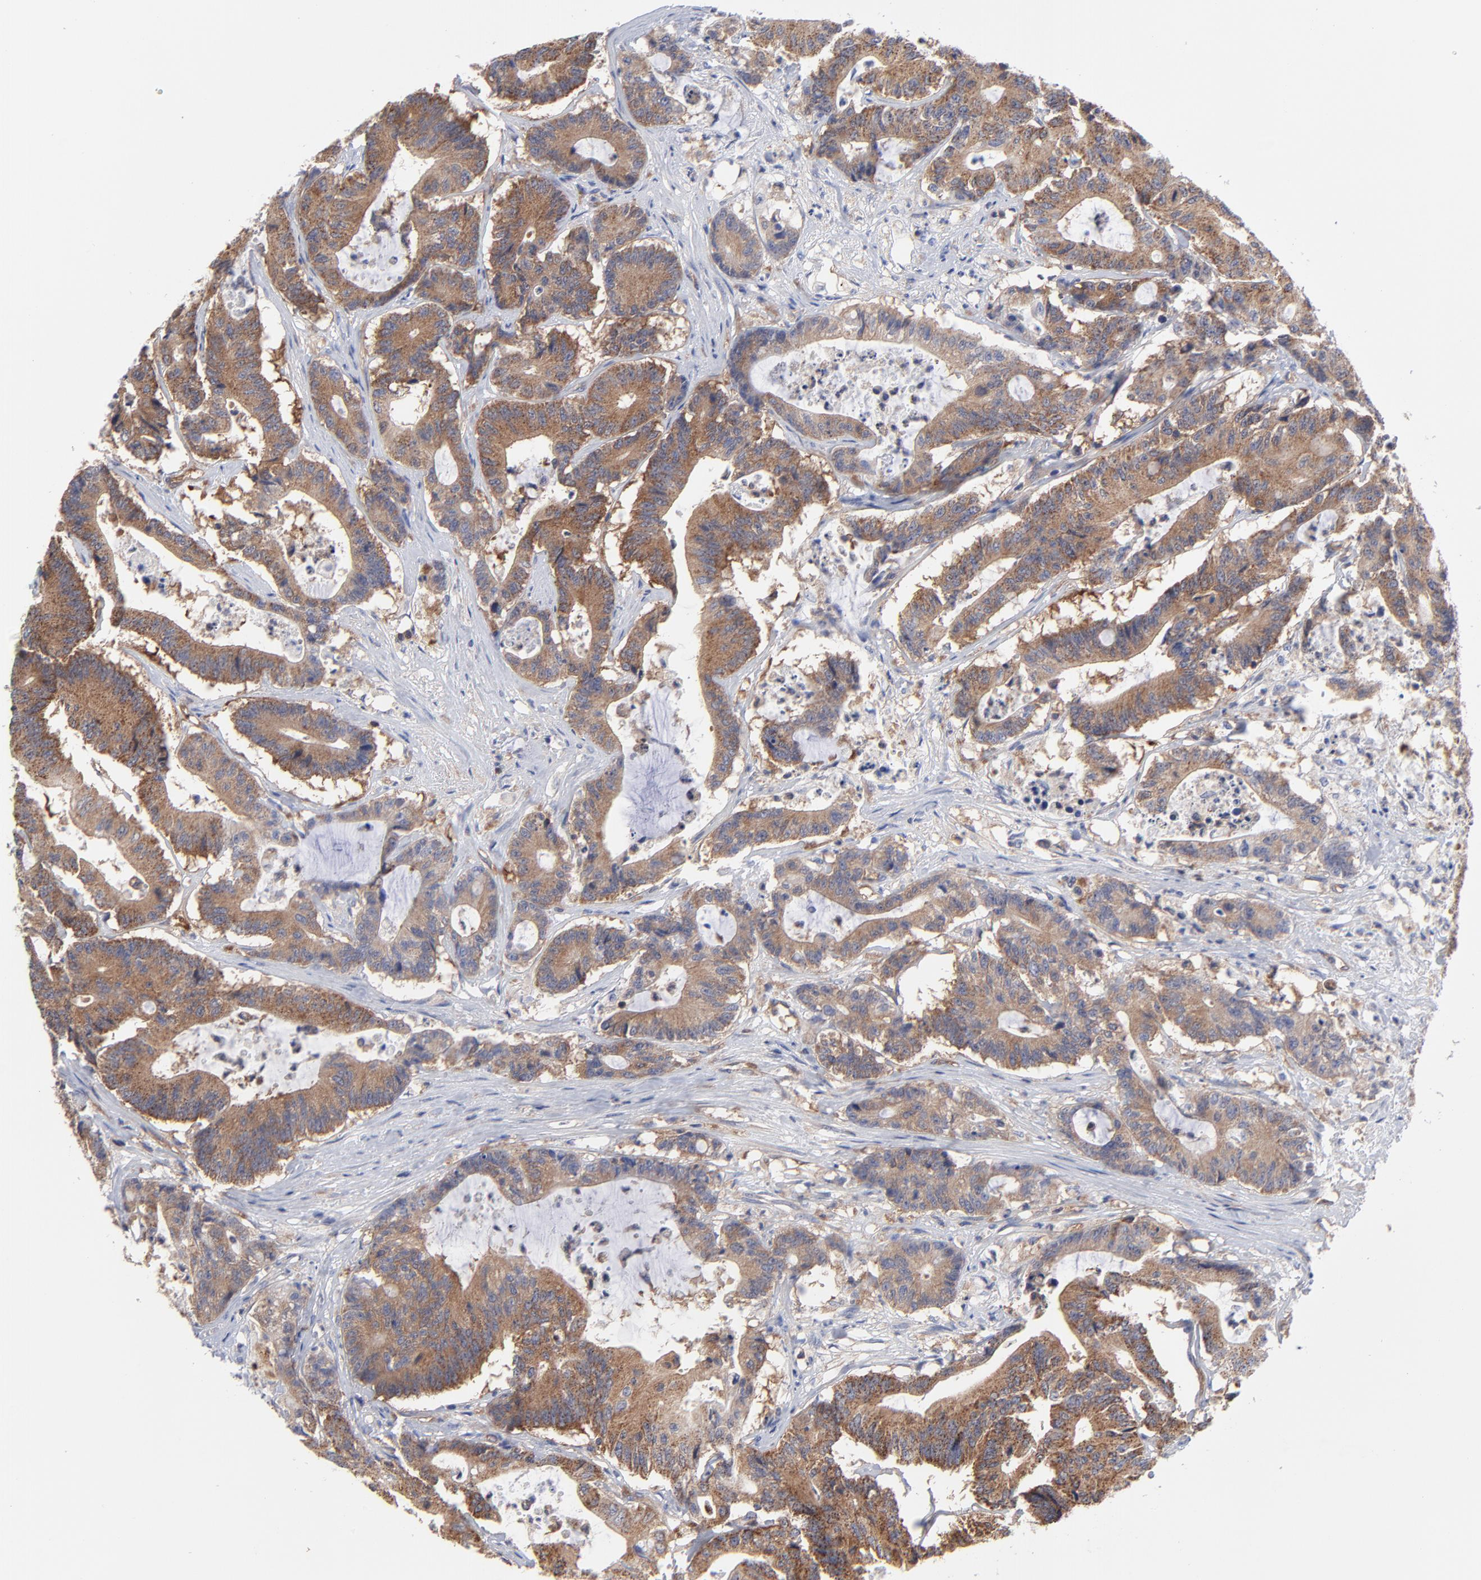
{"staining": {"intensity": "weak", "quantity": ">75%", "location": "cytoplasmic/membranous"}, "tissue": "colorectal cancer", "cell_type": "Tumor cells", "image_type": "cancer", "snomed": [{"axis": "morphology", "description": "Adenocarcinoma, NOS"}, {"axis": "topography", "description": "Colon"}], "caption": "Colorectal cancer stained for a protein (brown) shows weak cytoplasmic/membranous positive staining in approximately >75% of tumor cells.", "gene": "NFKBIA", "patient": {"sex": "female", "age": 84}}